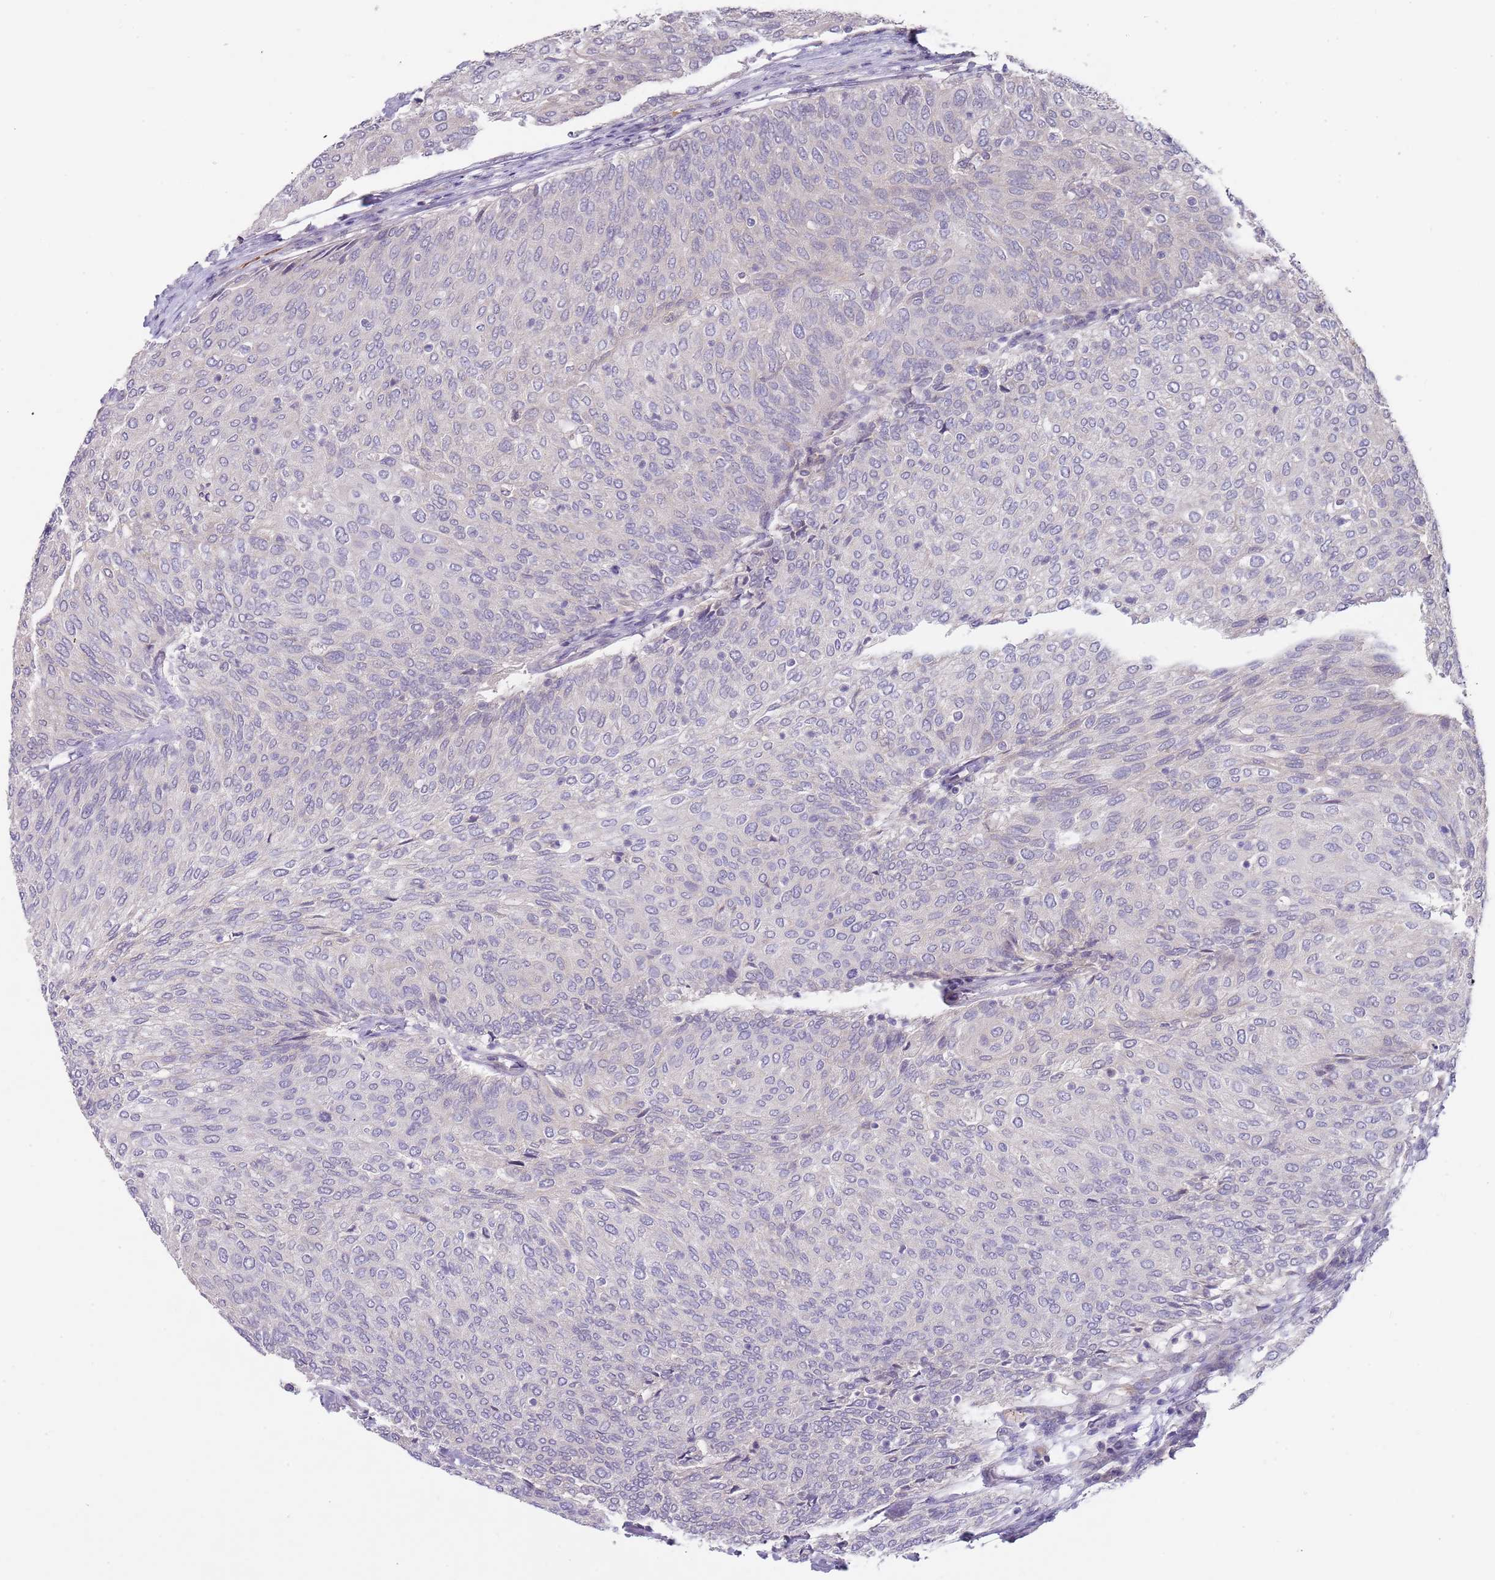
{"staining": {"intensity": "negative", "quantity": "none", "location": "none"}, "tissue": "urothelial cancer", "cell_type": "Tumor cells", "image_type": "cancer", "snomed": [{"axis": "morphology", "description": "Urothelial carcinoma, Low grade"}, {"axis": "topography", "description": "Urinary bladder"}], "caption": "Immunohistochemical staining of human urothelial cancer reveals no significant expression in tumor cells.", "gene": "PRAC1", "patient": {"sex": "female", "age": 79}}